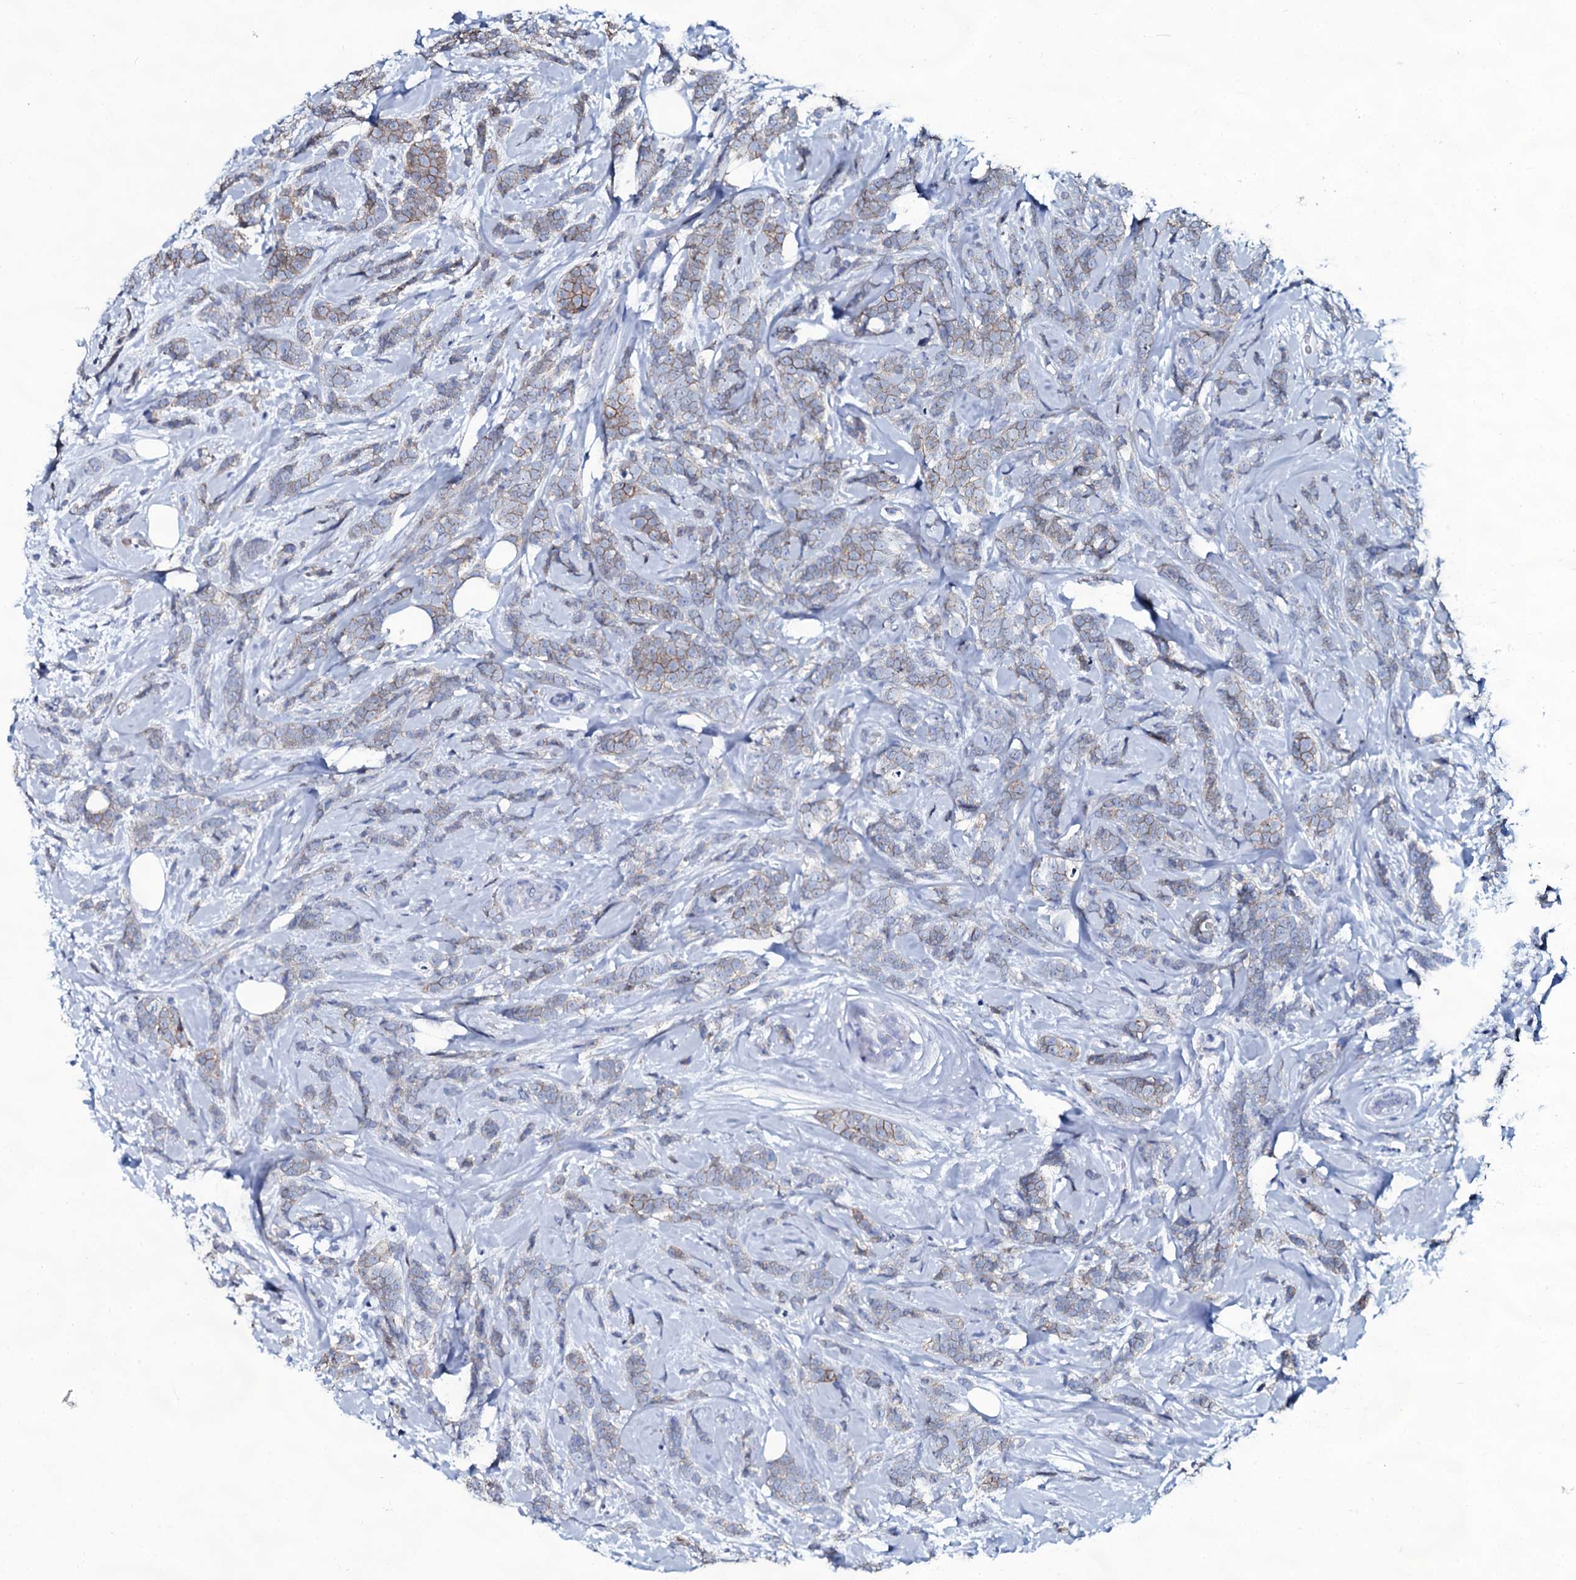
{"staining": {"intensity": "weak", "quantity": "25%-75%", "location": "cytoplasmic/membranous"}, "tissue": "breast cancer", "cell_type": "Tumor cells", "image_type": "cancer", "snomed": [{"axis": "morphology", "description": "Lobular carcinoma"}, {"axis": "topography", "description": "Breast"}], "caption": "Protein expression analysis of human breast cancer (lobular carcinoma) reveals weak cytoplasmic/membranous positivity in about 25%-75% of tumor cells. (Brightfield microscopy of DAB IHC at high magnification).", "gene": "SLC4A7", "patient": {"sex": "female", "age": 58}}